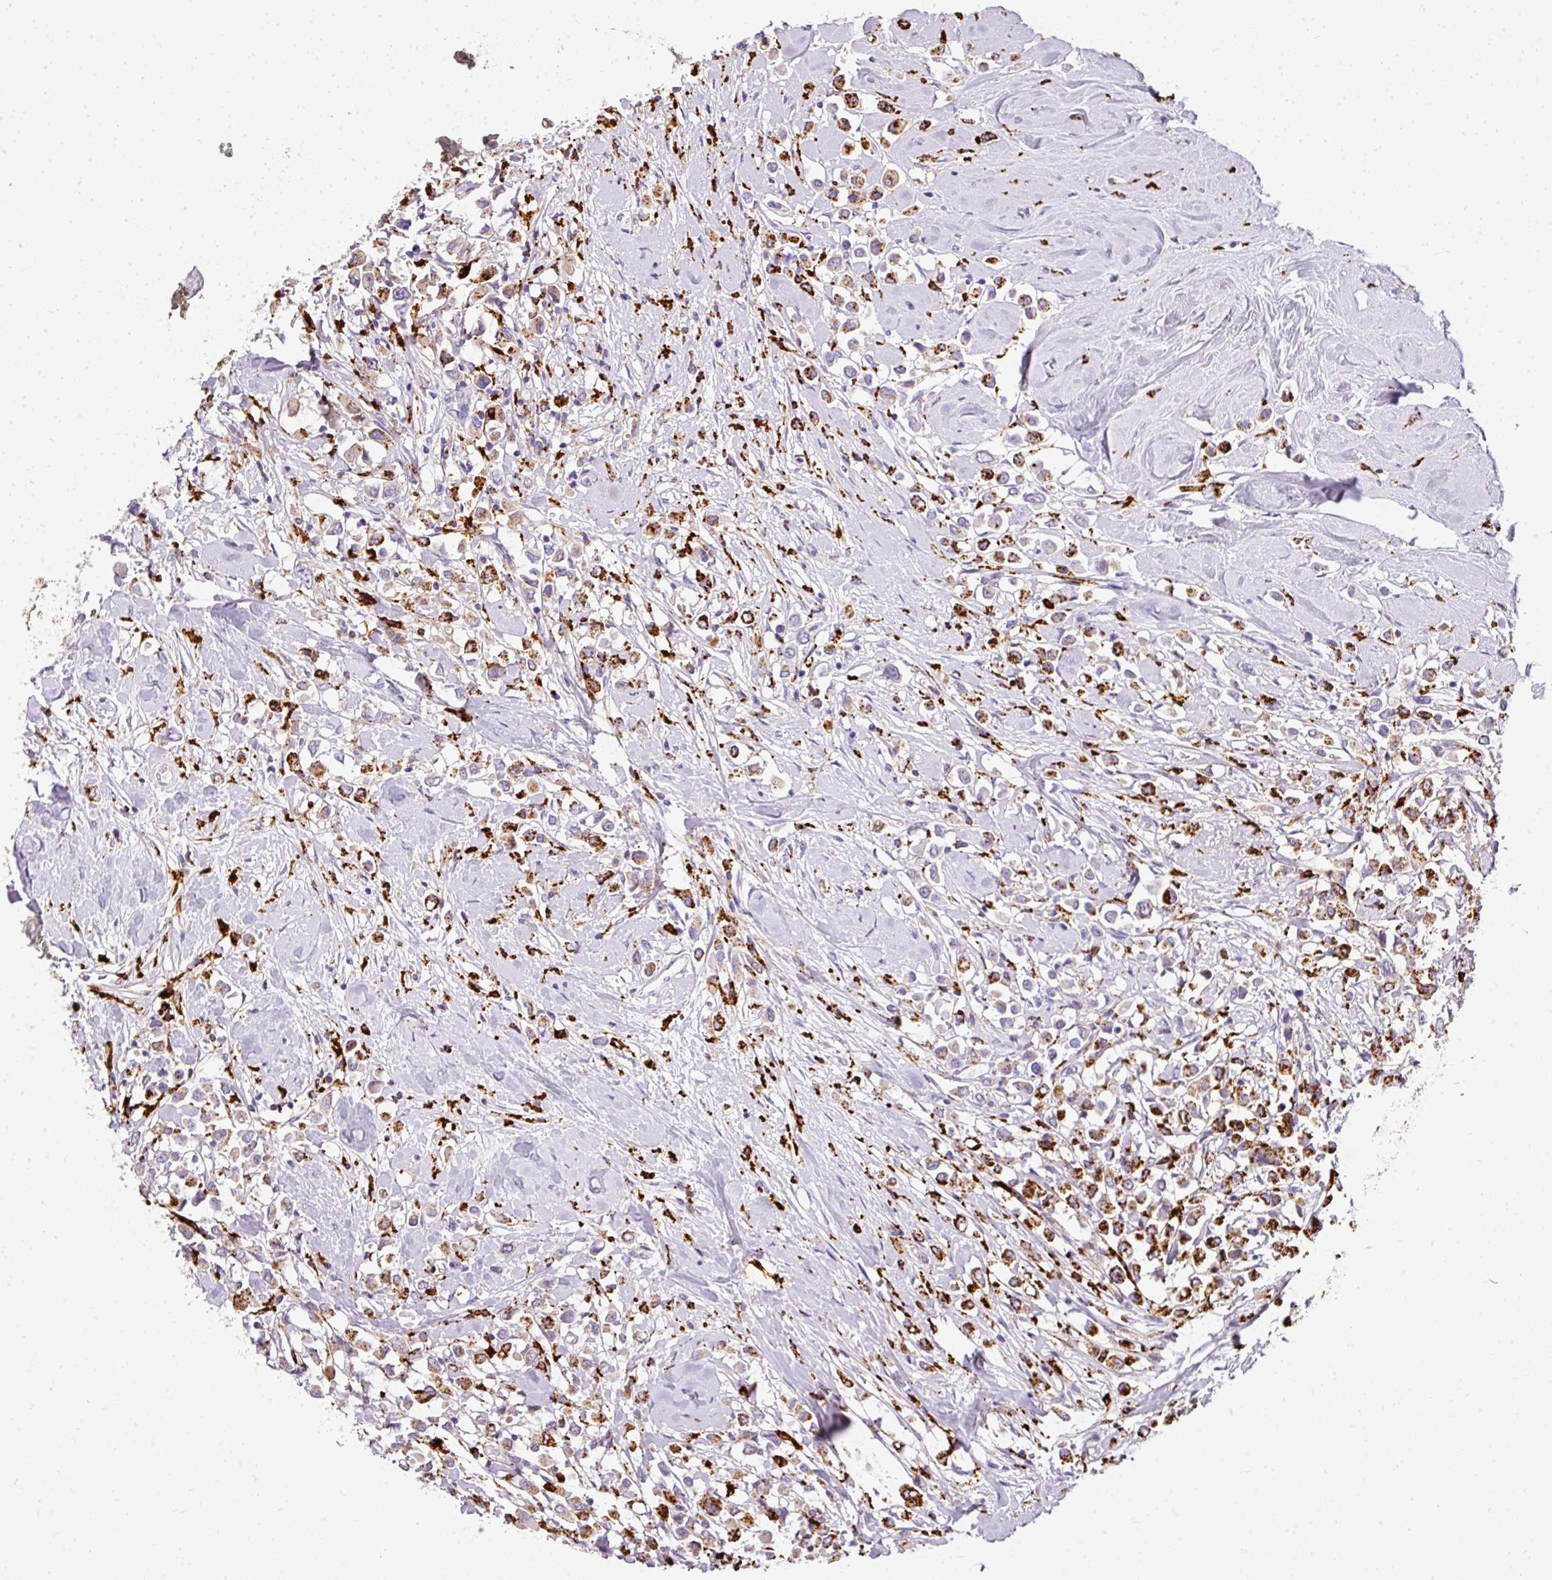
{"staining": {"intensity": "strong", "quantity": "25%-75%", "location": "cytoplasmic/membranous"}, "tissue": "breast cancer", "cell_type": "Tumor cells", "image_type": "cancer", "snomed": [{"axis": "morphology", "description": "Duct carcinoma"}, {"axis": "topography", "description": "Breast"}], "caption": "High-magnification brightfield microscopy of infiltrating ductal carcinoma (breast) stained with DAB (3,3'-diaminobenzidine) (brown) and counterstained with hematoxylin (blue). tumor cells exhibit strong cytoplasmic/membranous staining is seen in approximately25%-75% of cells.", "gene": "MMACHC", "patient": {"sex": "female", "age": 61}}